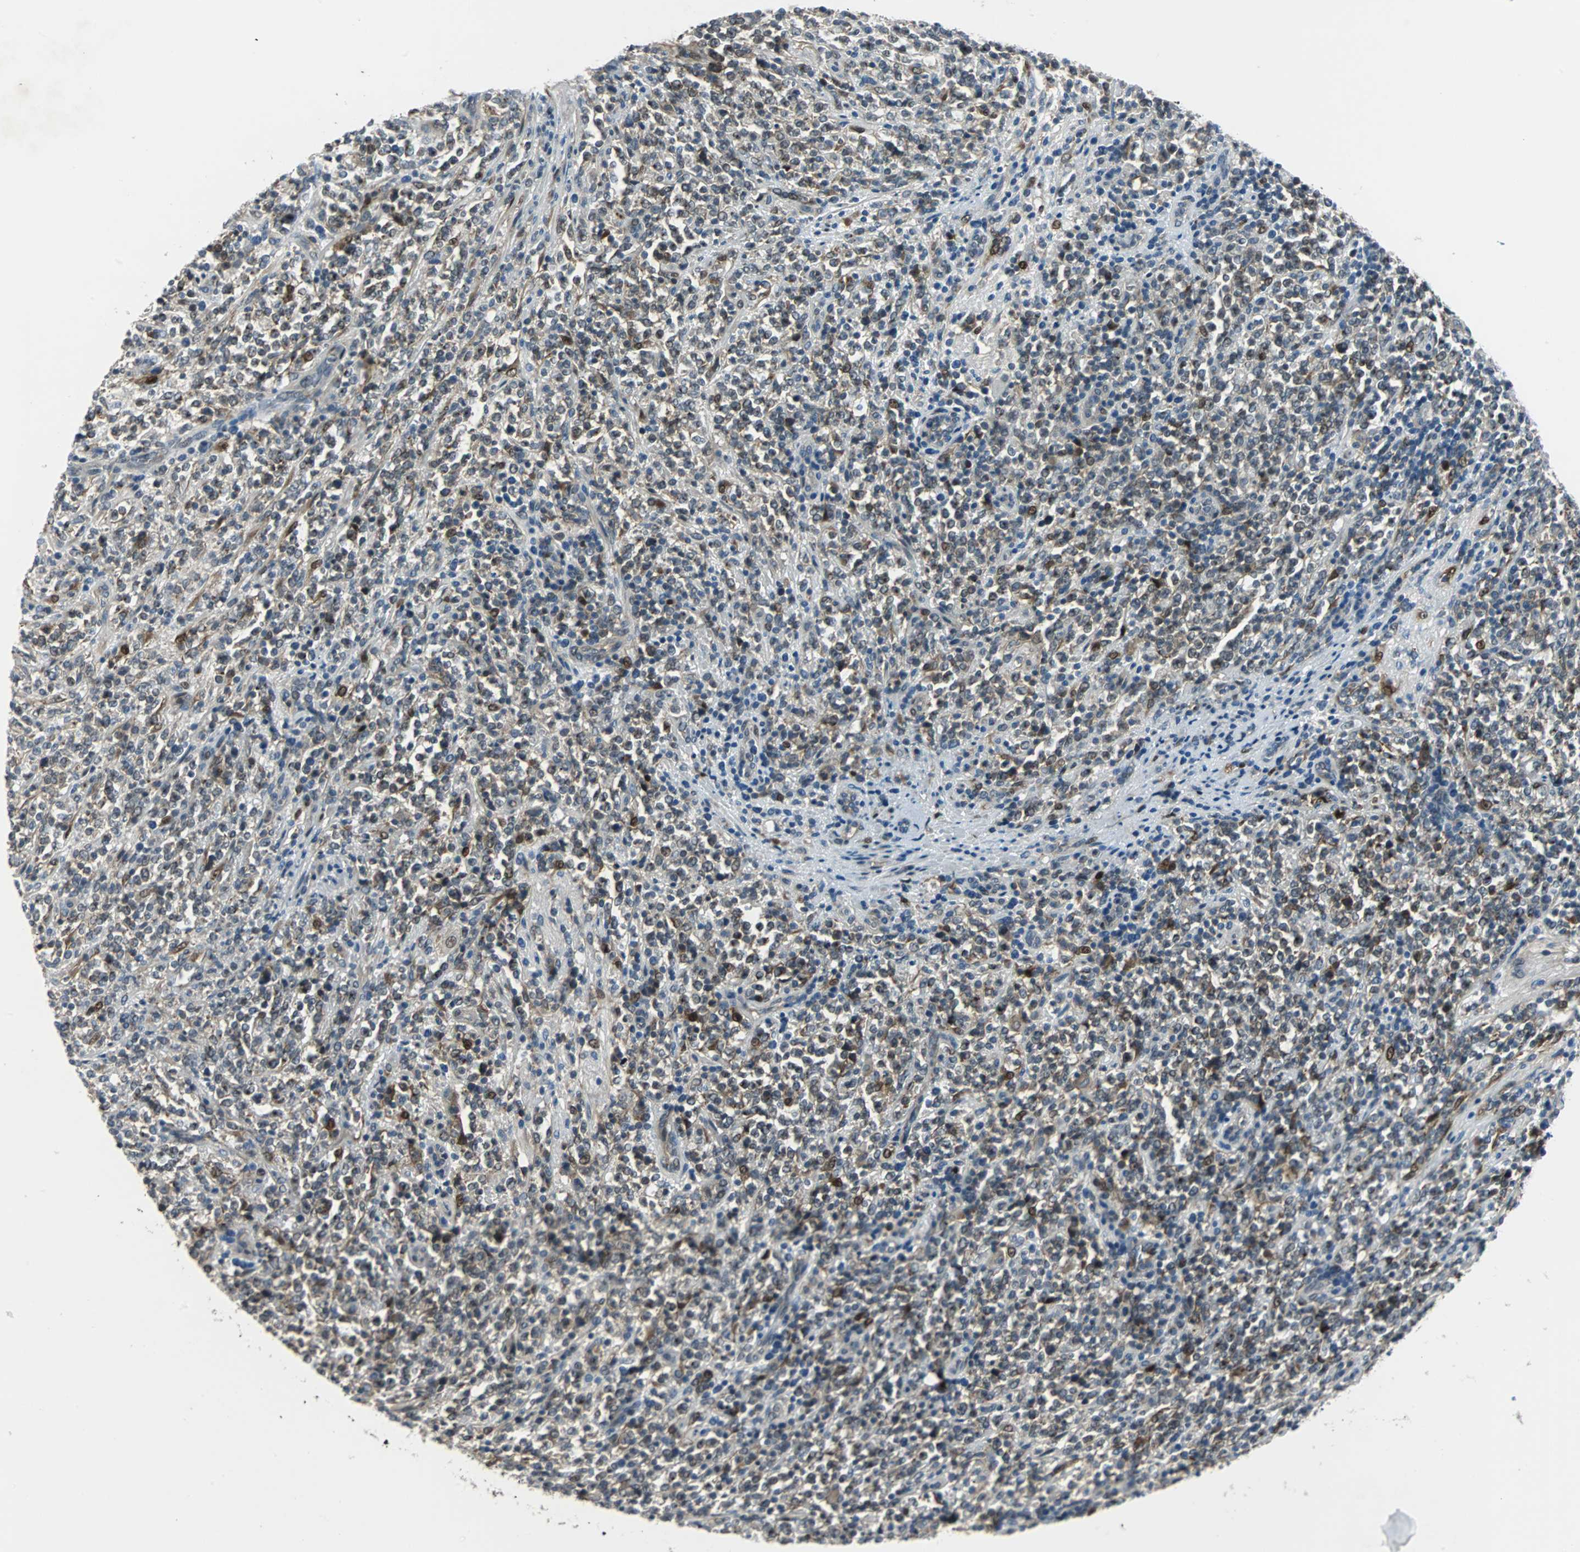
{"staining": {"intensity": "moderate", "quantity": "<25%", "location": "nuclear"}, "tissue": "lymphoma", "cell_type": "Tumor cells", "image_type": "cancer", "snomed": [{"axis": "morphology", "description": "Malignant lymphoma, non-Hodgkin's type, High grade"}, {"axis": "topography", "description": "Soft tissue"}], "caption": "A low amount of moderate nuclear staining is present in approximately <25% of tumor cells in lymphoma tissue. (Brightfield microscopy of DAB IHC at high magnification).", "gene": "FHL2", "patient": {"sex": "male", "age": 18}}